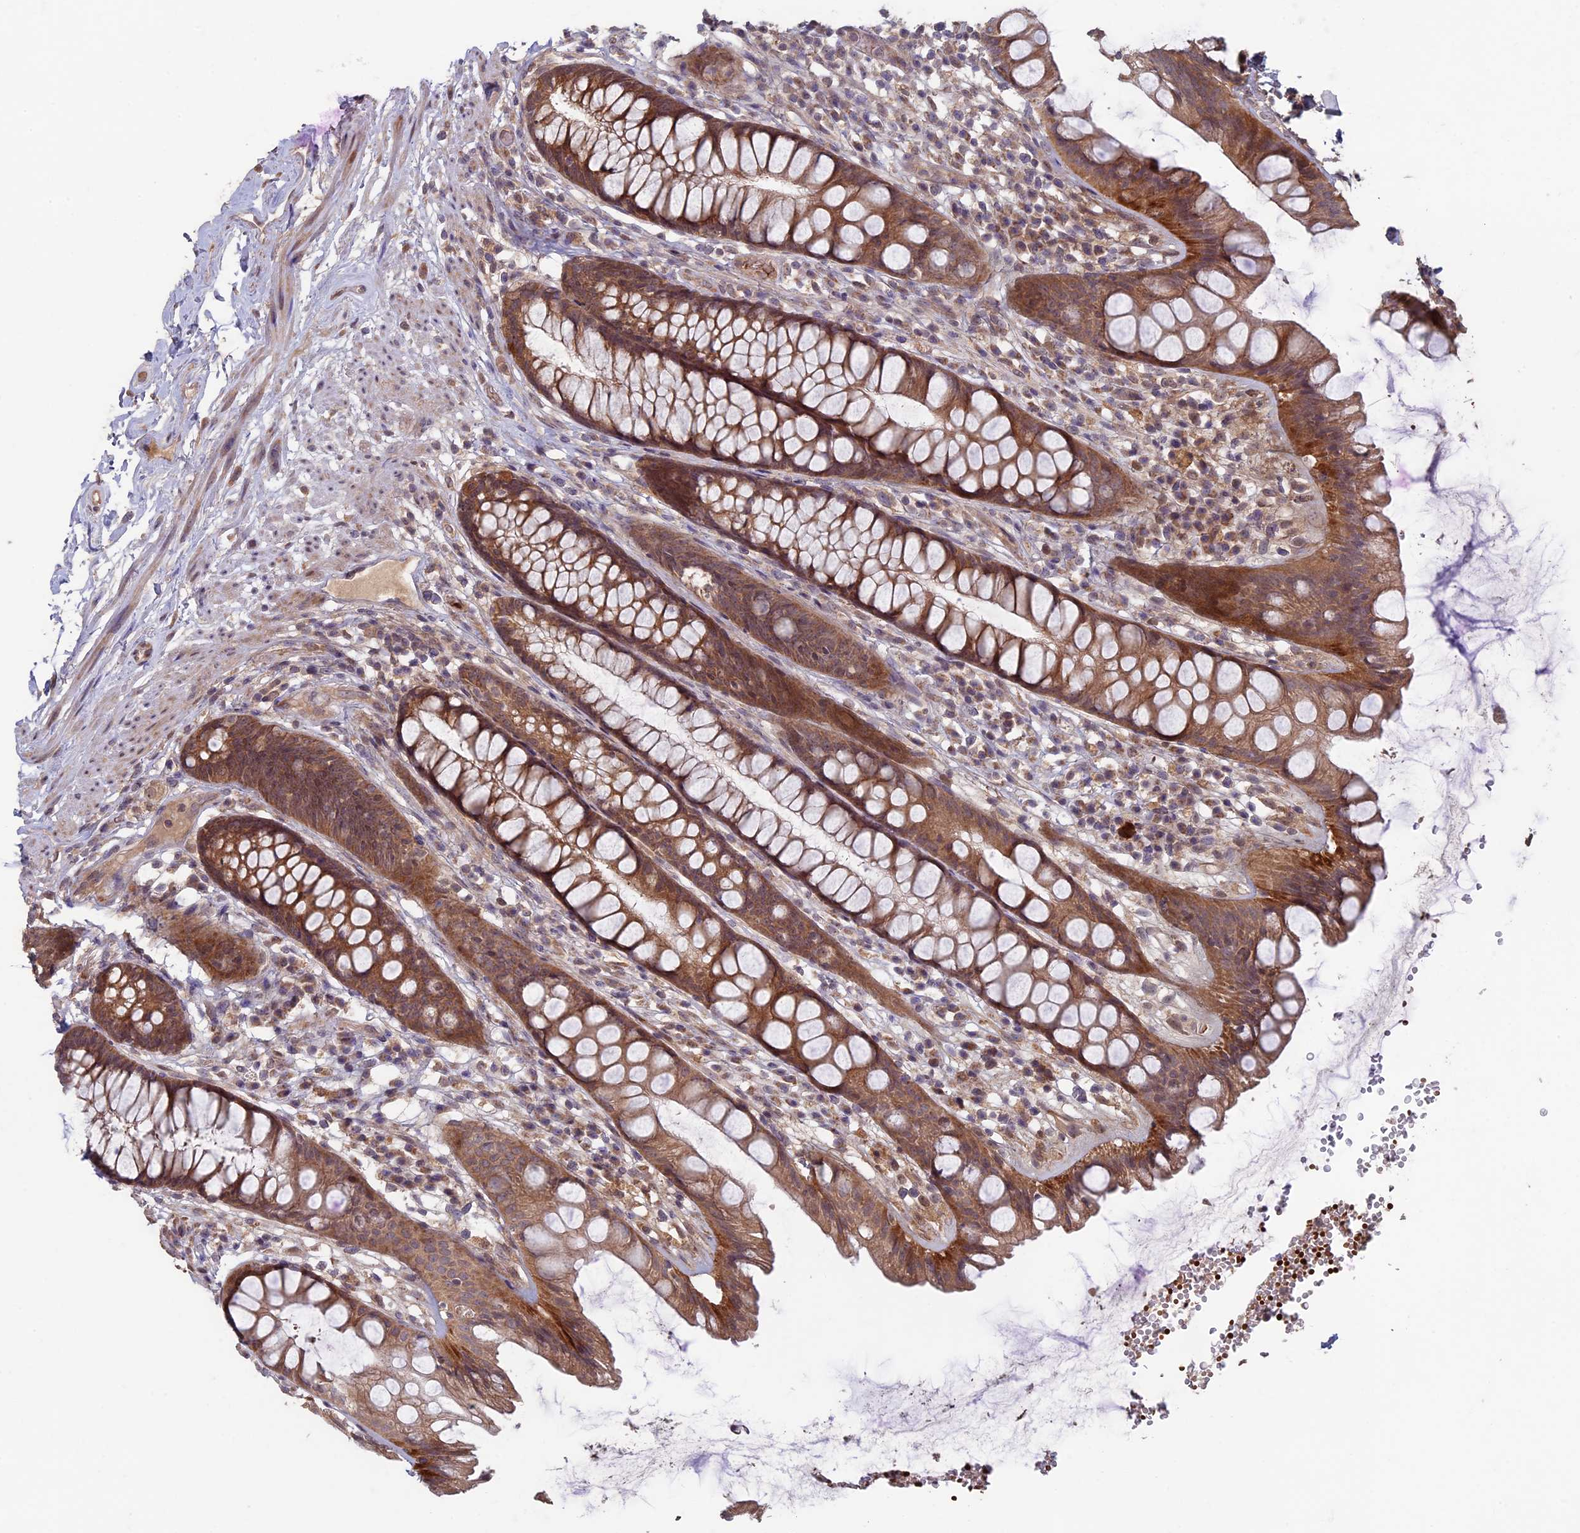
{"staining": {"intensity": "moderate", "quantity": ">75%", "location": "cytoplasmic/membranous"}, "tissue": "rectum", "cell_type": "Glandular cells", "image_type": "normal", "snomed": [{"axis": "morphology", "description": "Normal tissue, NOS"}, {"axis": "topography", "description": "Rectum"}], "caption": "Immunohistochemistry of normal human rectum displays medium levels of moderate cytoplasmic/membranous expression in about >75% of glandular cells. Using DAB (3,3'-diaminobenzidine) (brown) and hematoxylin (blue) stains, captured at high magnification using brightfield microscopy.", "gene": "RCCD1", "patient": {"sex": "male", "age": 74}}